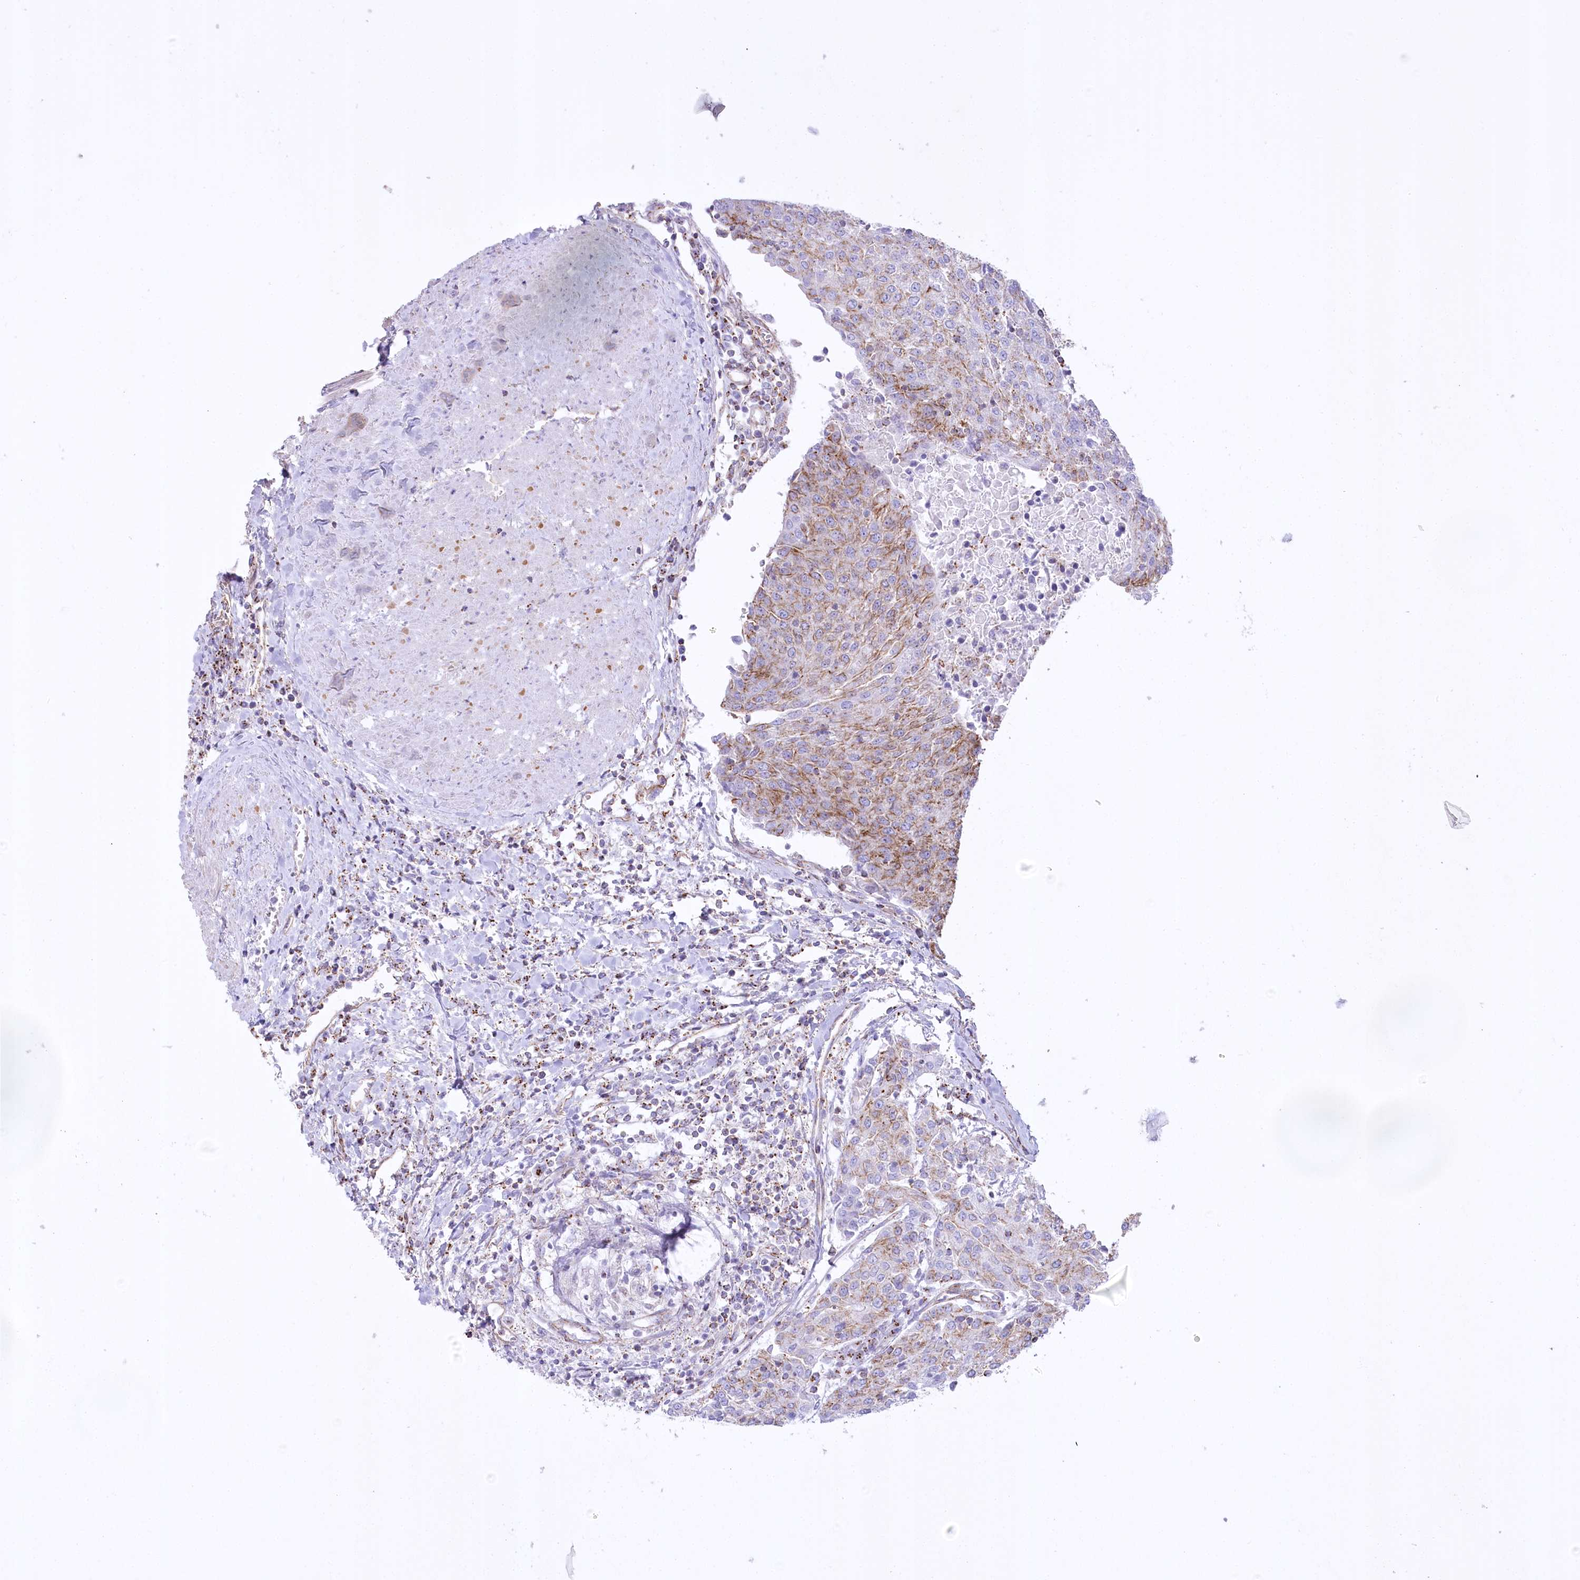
{"staining": {"intensity": "moderate", "quantity": "25%-75%", "location": "cytoplasmic/membranous"}, "tissue": "urothelial cancer", "cell_type": "Tumor cells", "image_type": "cancer", "snomed": [{"axis": "morphology", "description": "Urothelial carcinoma, High grade"}, {"axis": "topography", "description": "Urinary bladder"}], "caption": "The photomicrograph exhibits staining of high-grade urothelial carcinoma, revealing moderate cytoplasmic/membranous protein staining (brown color) within tumor cells.", "gene": "FAM216A", "patient": {"sex": "female", "age": 85}}